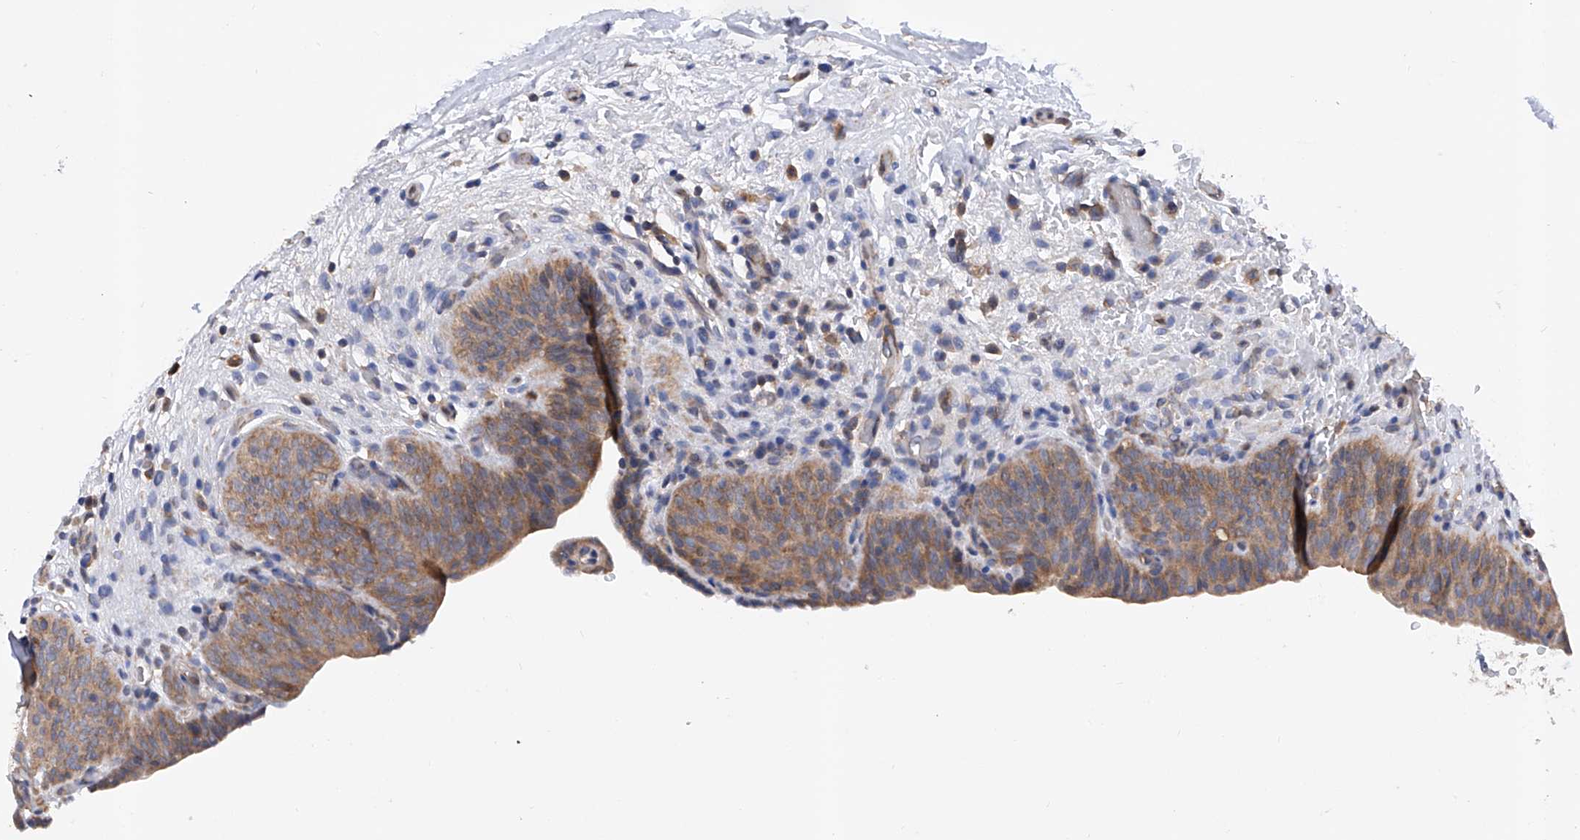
{"staining": {"intensity": "moderate", "quantity": ">75%", "location": "cytoplasmic/membranous"}, "tissue": "urinary bladder", "cell_type": "Urothelial cells", "image_type": "normal", "snomed": [{"axis": "morphology", "description": "Normal tissue, NOS"}, {"axis": "topography", "description": "Urinary bladder"}], "caption": "Moderate cytoplasmic/membranous expression for a protein is appreciated in approximately >75% of urothelial cells of benign urinary bladder using immunohistochemistry.", "gene": "SPATA20", "patient": {"sex": "male", "age": 83}}